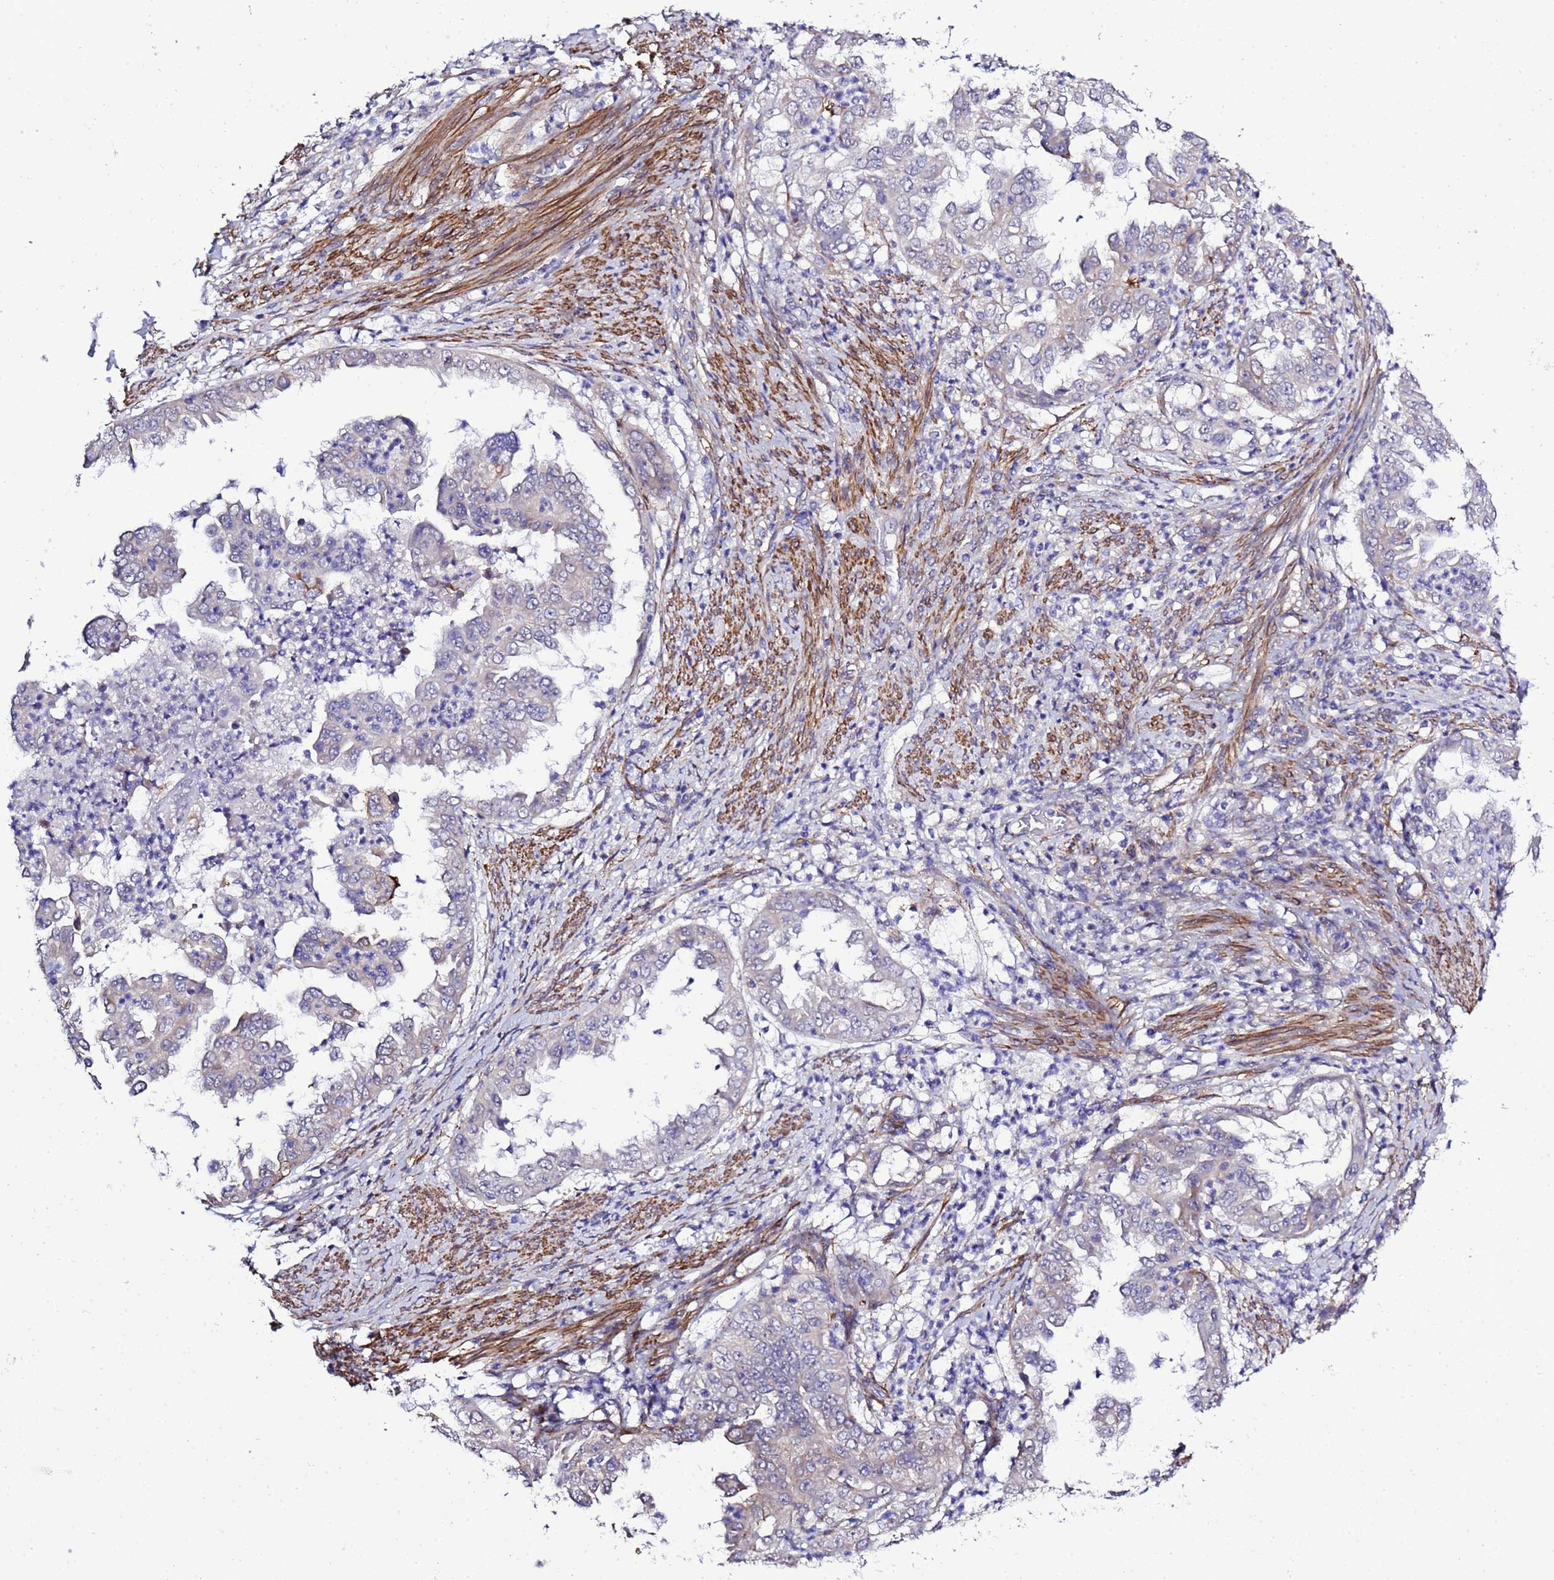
{"staining": {"intensity": "negative", "quantity": "none", "location": "none"}, "tissue": "endometrial cancer", "cell_type": "Tumor cells", "image_type": "cancer", "snomed": [{"axis": "morphology", "description": "Adenocarcinoma, NOS"}, {"axis": "topography", "description": "Endometrium"}], "caption": "Endometrial cancer (adenocarcinoma) stained for a protein using immunohistochemistry (IHC) displays no staining tumor cells.", "gene": "GZF1", "patient": {"sex": "female", "age": 85}}